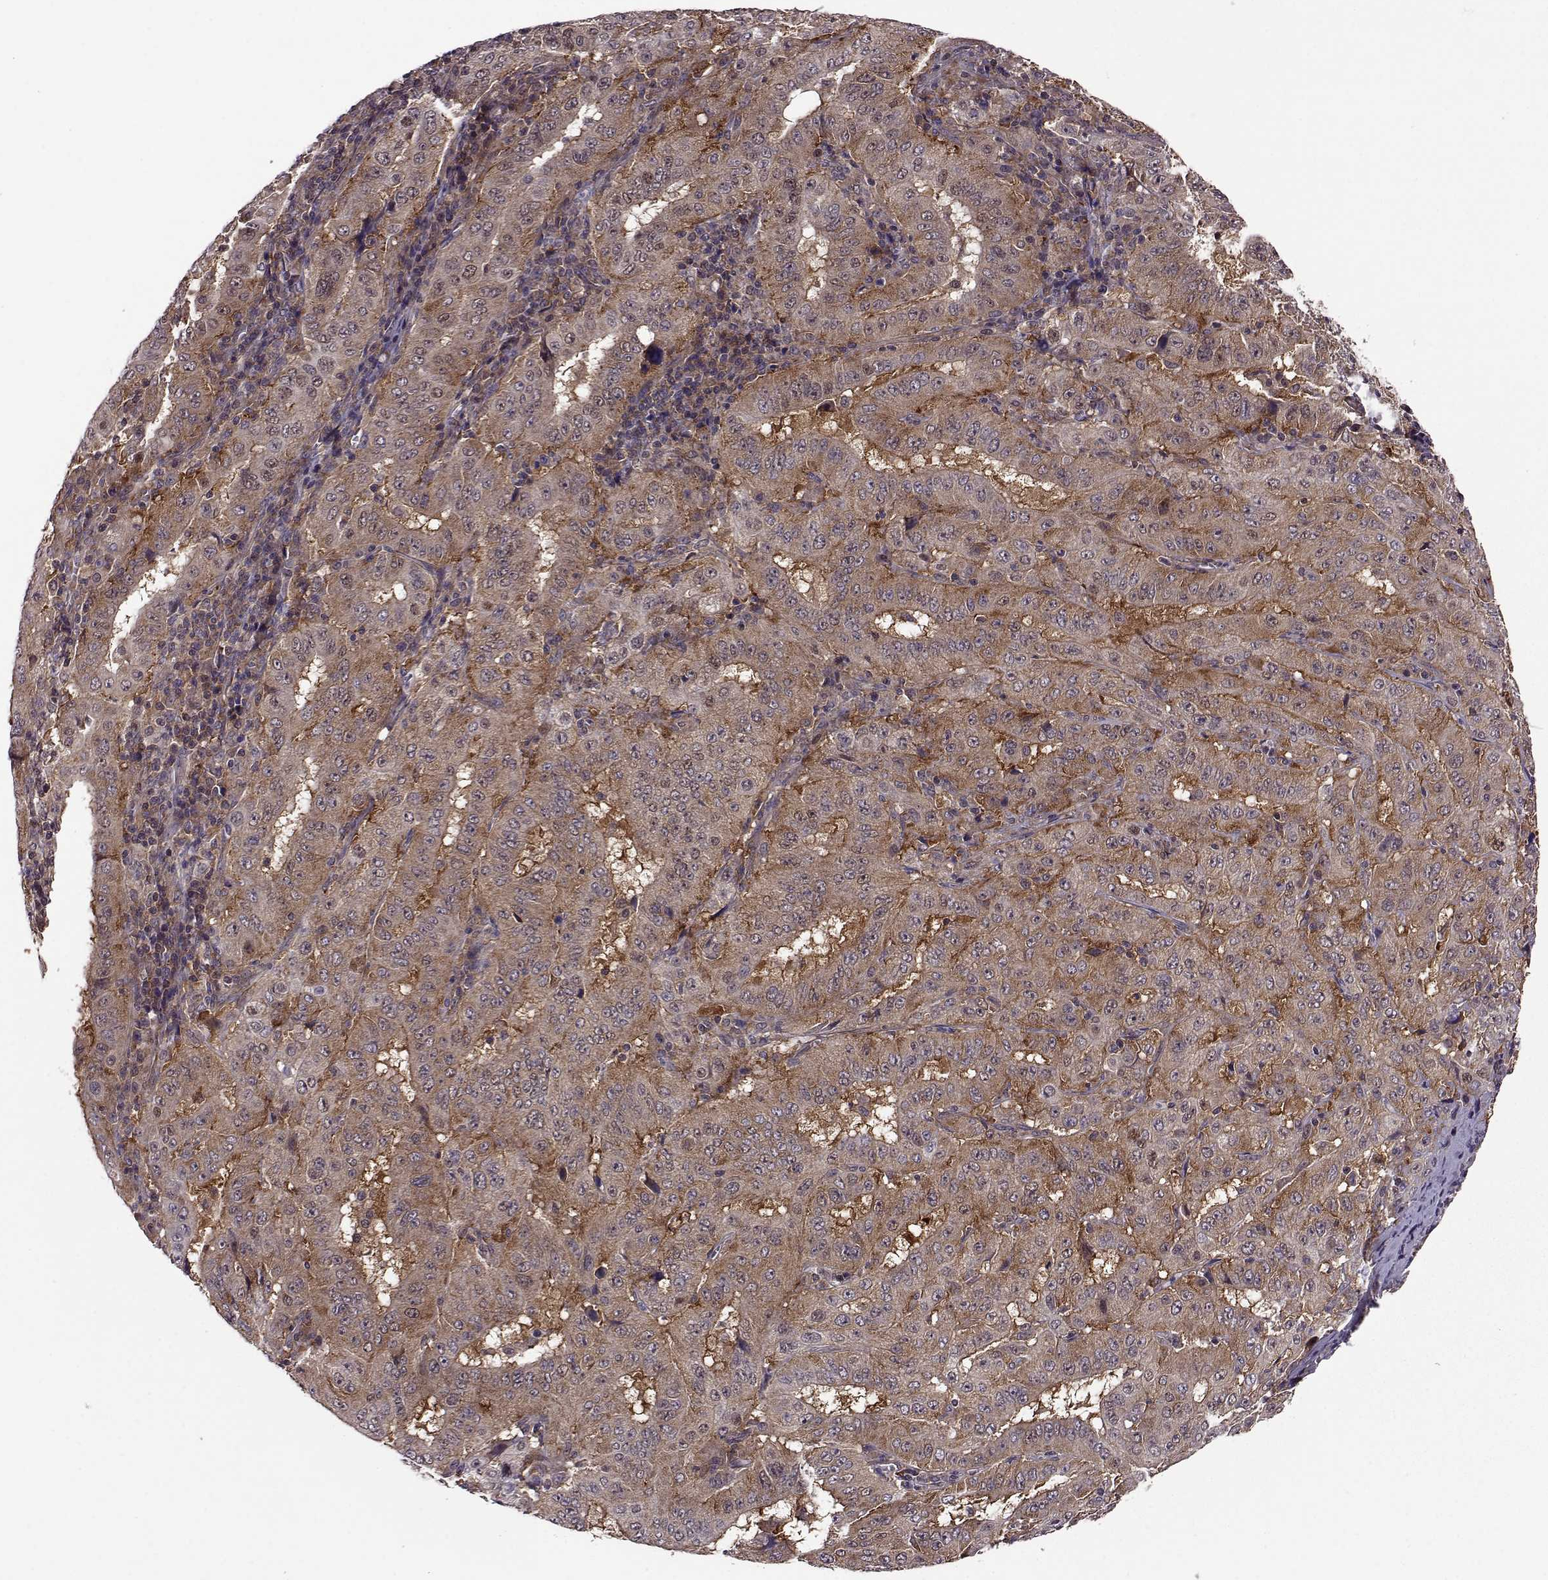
{"staining": {"intensity": "moderate", "quantity": ">75%", "location": "cytoplasmic/membranous"}, "tissue": "pancreatic cancer", "cell_type": "Tumor cells", "image_type": "cancer", "snomed": [{"axis": "morphology", "description": "Adenocarcinoma, NOS"}, {"axis": "topography", "description": "Pancreas"}], "caption": "Moderate cytoplasmic/membranous expression is appreciated in approximately >75% of tumor cells in pancreatic cancer.", "gene": "URI1", "patient": {"sex": "male", "age": 63}}